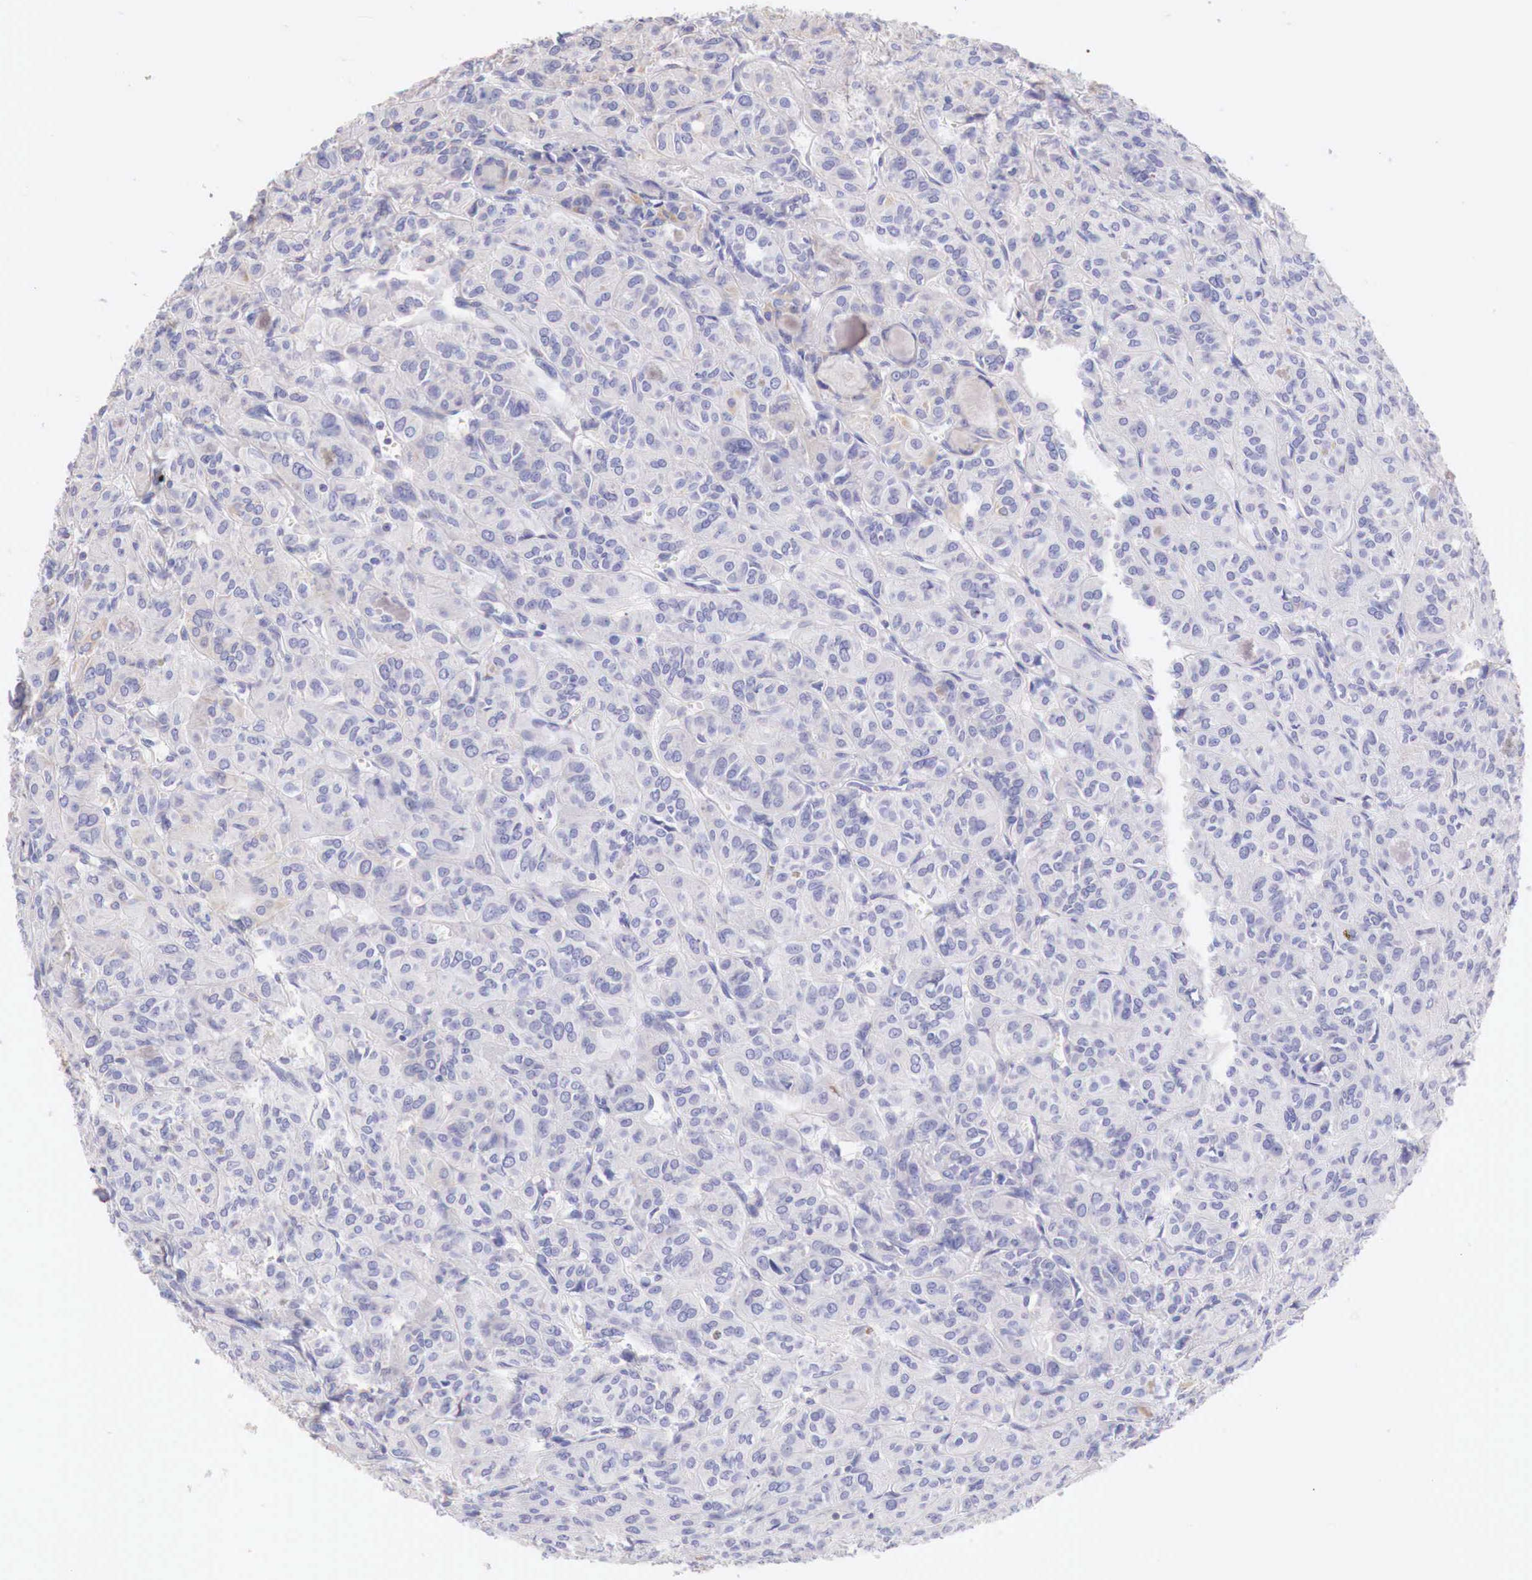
{"staining": {"intensity": "weak", "quantity": "<25%", "location": "cytoplasmic/membranous"}, "tissue": "thyroid cancer", "cell_type": "Tumor cells", "image_type": "cancer", "snomed": [{"axis": "morphology", "description": "Follicular adenoma carcinoma, NOS"}, {"axis": "topography", "description": "Thyroid gland"}], "caption": "This is an IHC photomicrograph of human thyroid cancer. There is no staining in tumor cells.", "gene": "IDH3G", "patient": {"sex": "female", "age": 71}}